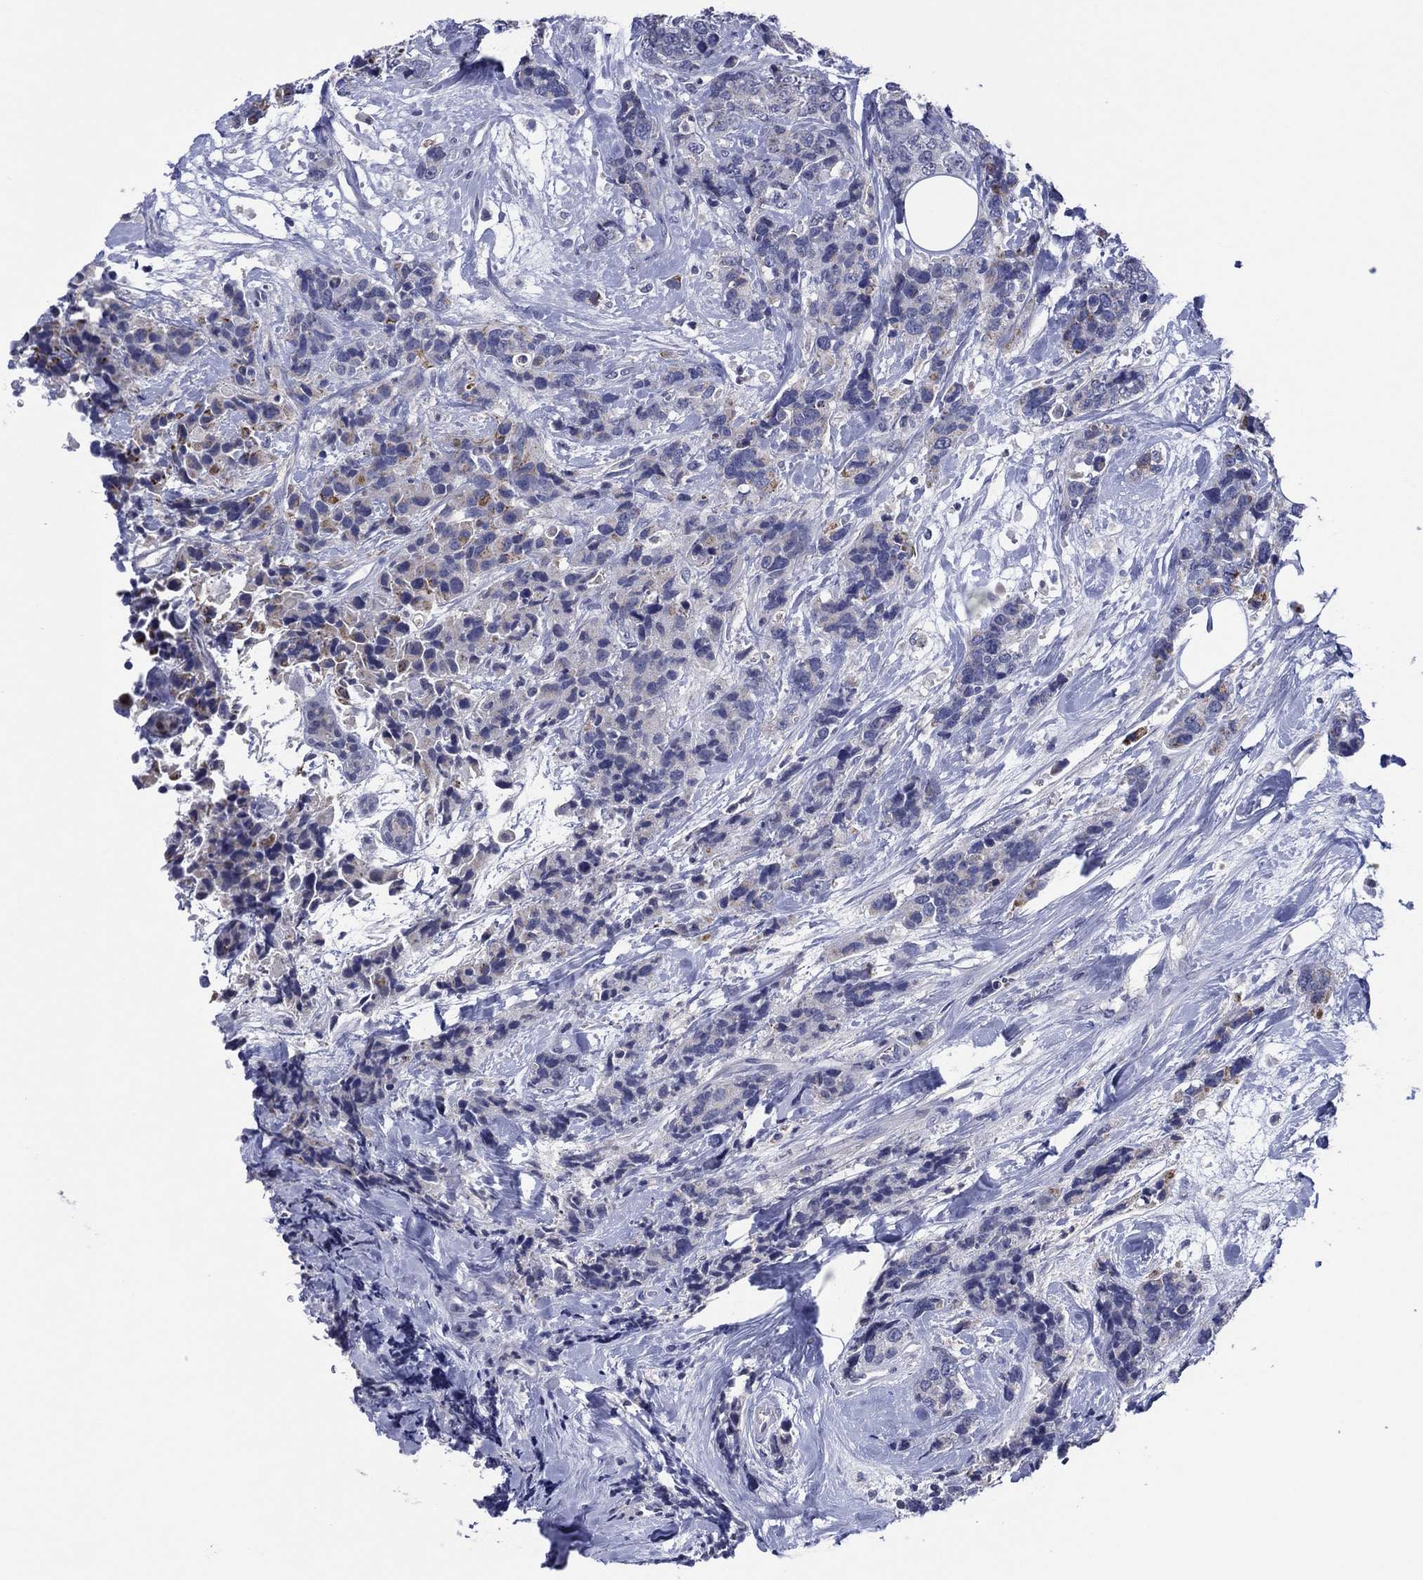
{"staining": {"intensity": "negative", "quantity": "none", "location": "none"}, "tissue": "breast cancer", "cell_type": "Tumor cells", "image_type": "cancer", "snomed": [{"axis": "morphology", "description": "Lobular carcinoma"}, {"axis": "topography", "description": "Breast"}], "caption": "High magnification brightfield microscopy of breast cancer stained with DAB (3,3'-diaminobenzidine) (brown) and counterstained with hematoxylin (blue): tumor cells show no significant positivity. The staining was performed using DAB (3,3'-diaminobenzidine) to visualize the protein expression in brown, while the nuclei were stained in blue with hematoxylin (Magnification: 20x).", "gene": "TRIM31", "patient": {"sex": "female", "age": 59}}